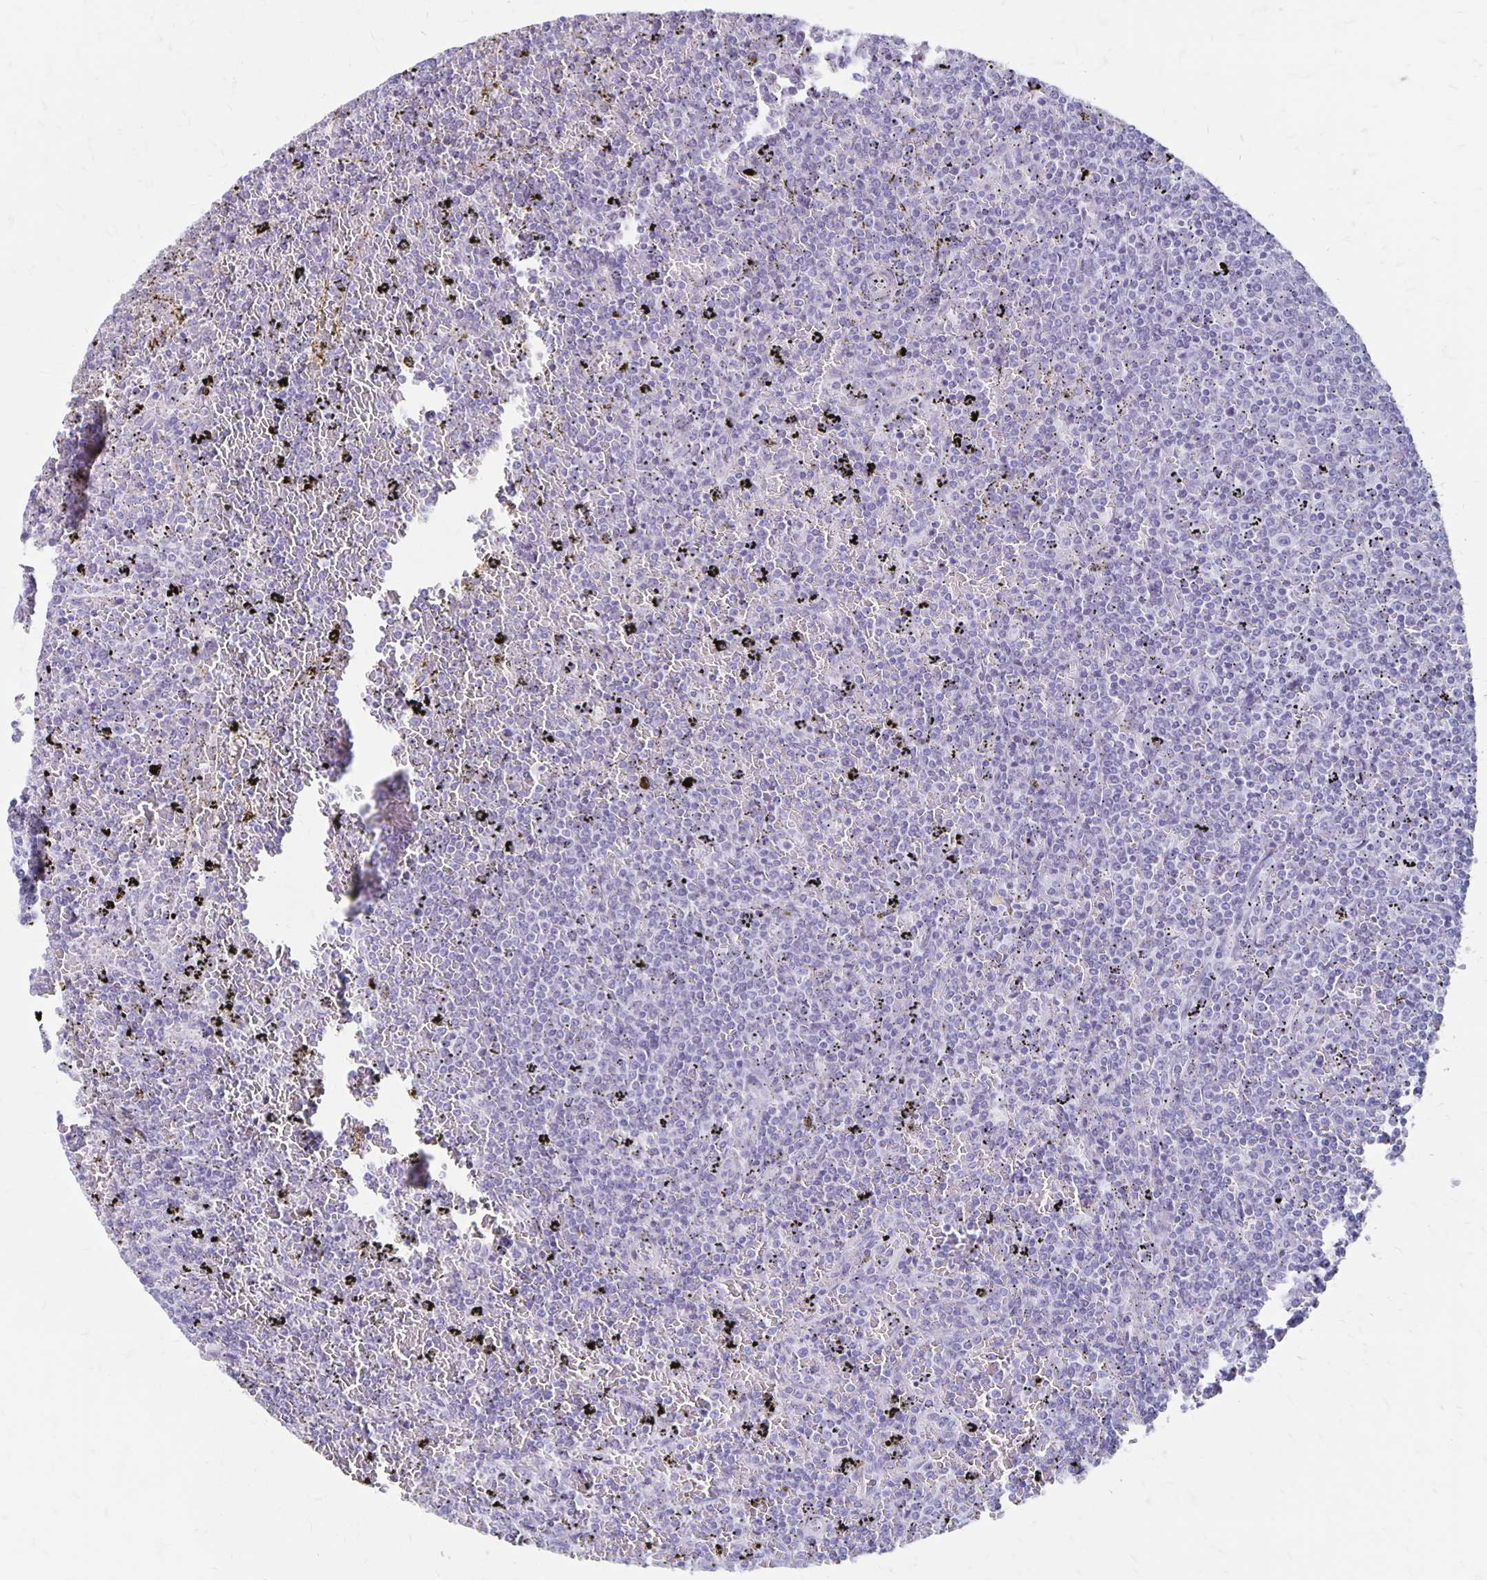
{"staining": {"intensity": "negative", "quantity": "none", "location": "none"}, "tissue": "lymphoma", "cell_type": "Tumor cells", "image_type": "cancer", "snomed": [{"axis": "morphology", "description": "Malignant lymphoma, non-Hodgkin's type, Low grade"}, {"axis": "topography", "description": "Spleen"}], "caption": "Immunohistochemical staining of human lymphoma displays no significant expression in tumor cells.", "gene": "MAGEC2", "patient": {"sex": "female", "age": 77}}